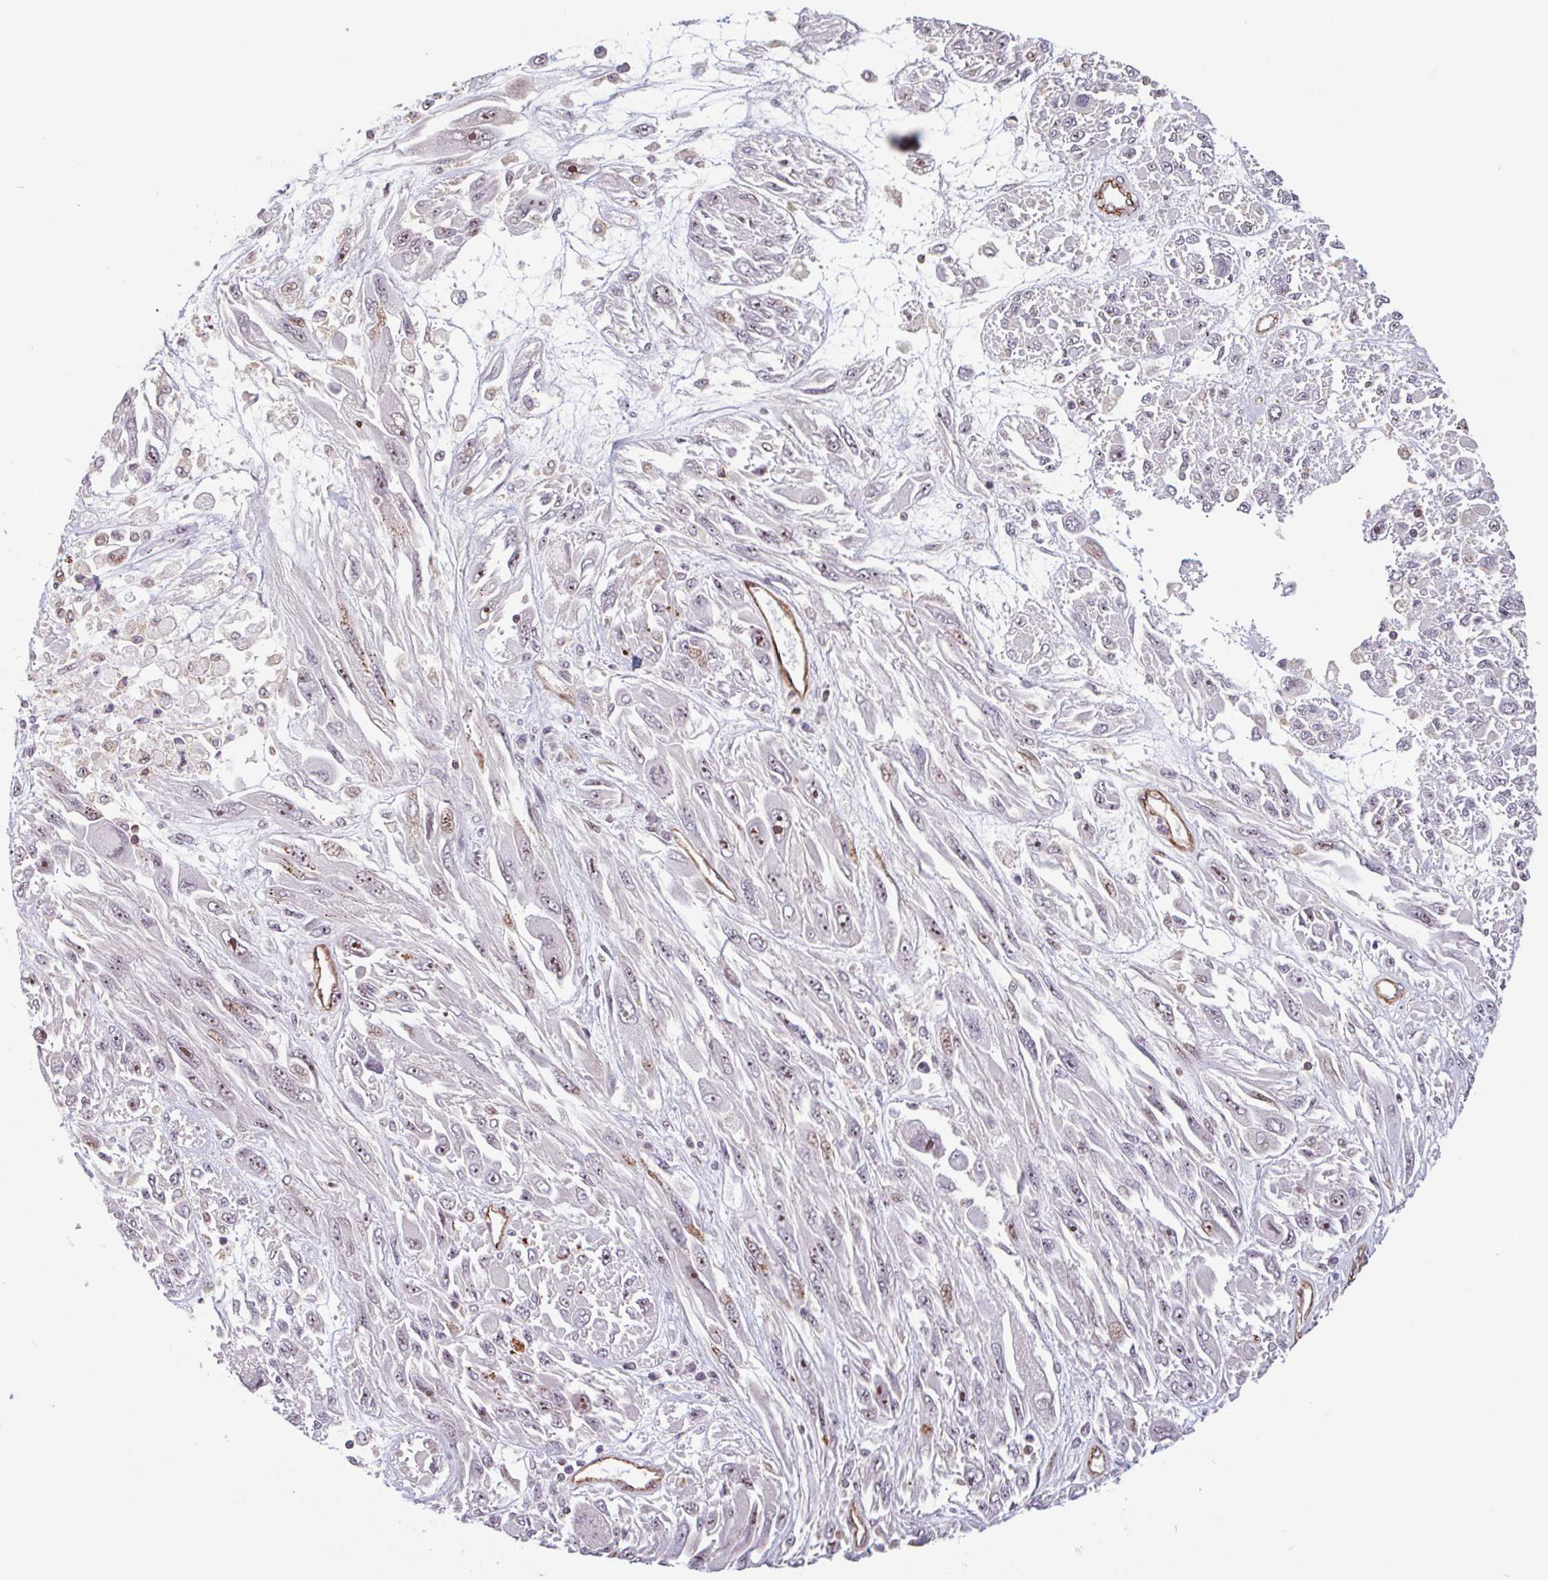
{"staining": {"intensity": "moderate", "quantity": "25%-75%", "location": "nuclear"}, "tissue": "melanoma", "cell_type": "Tumor cells", "image_type": "cancer", "snomed": [{"axis": "morphology", "description": "Malignant melanoma, NOS"}, {"axis": "topography", "description": "Skin"}], "caption": "This is a histology image of IHC staining of melanoma, which shows moderate expression in the nuclear of tumor cells.", "gene": "ZNF689", "patient": {"sex": "female", "age": 91}}